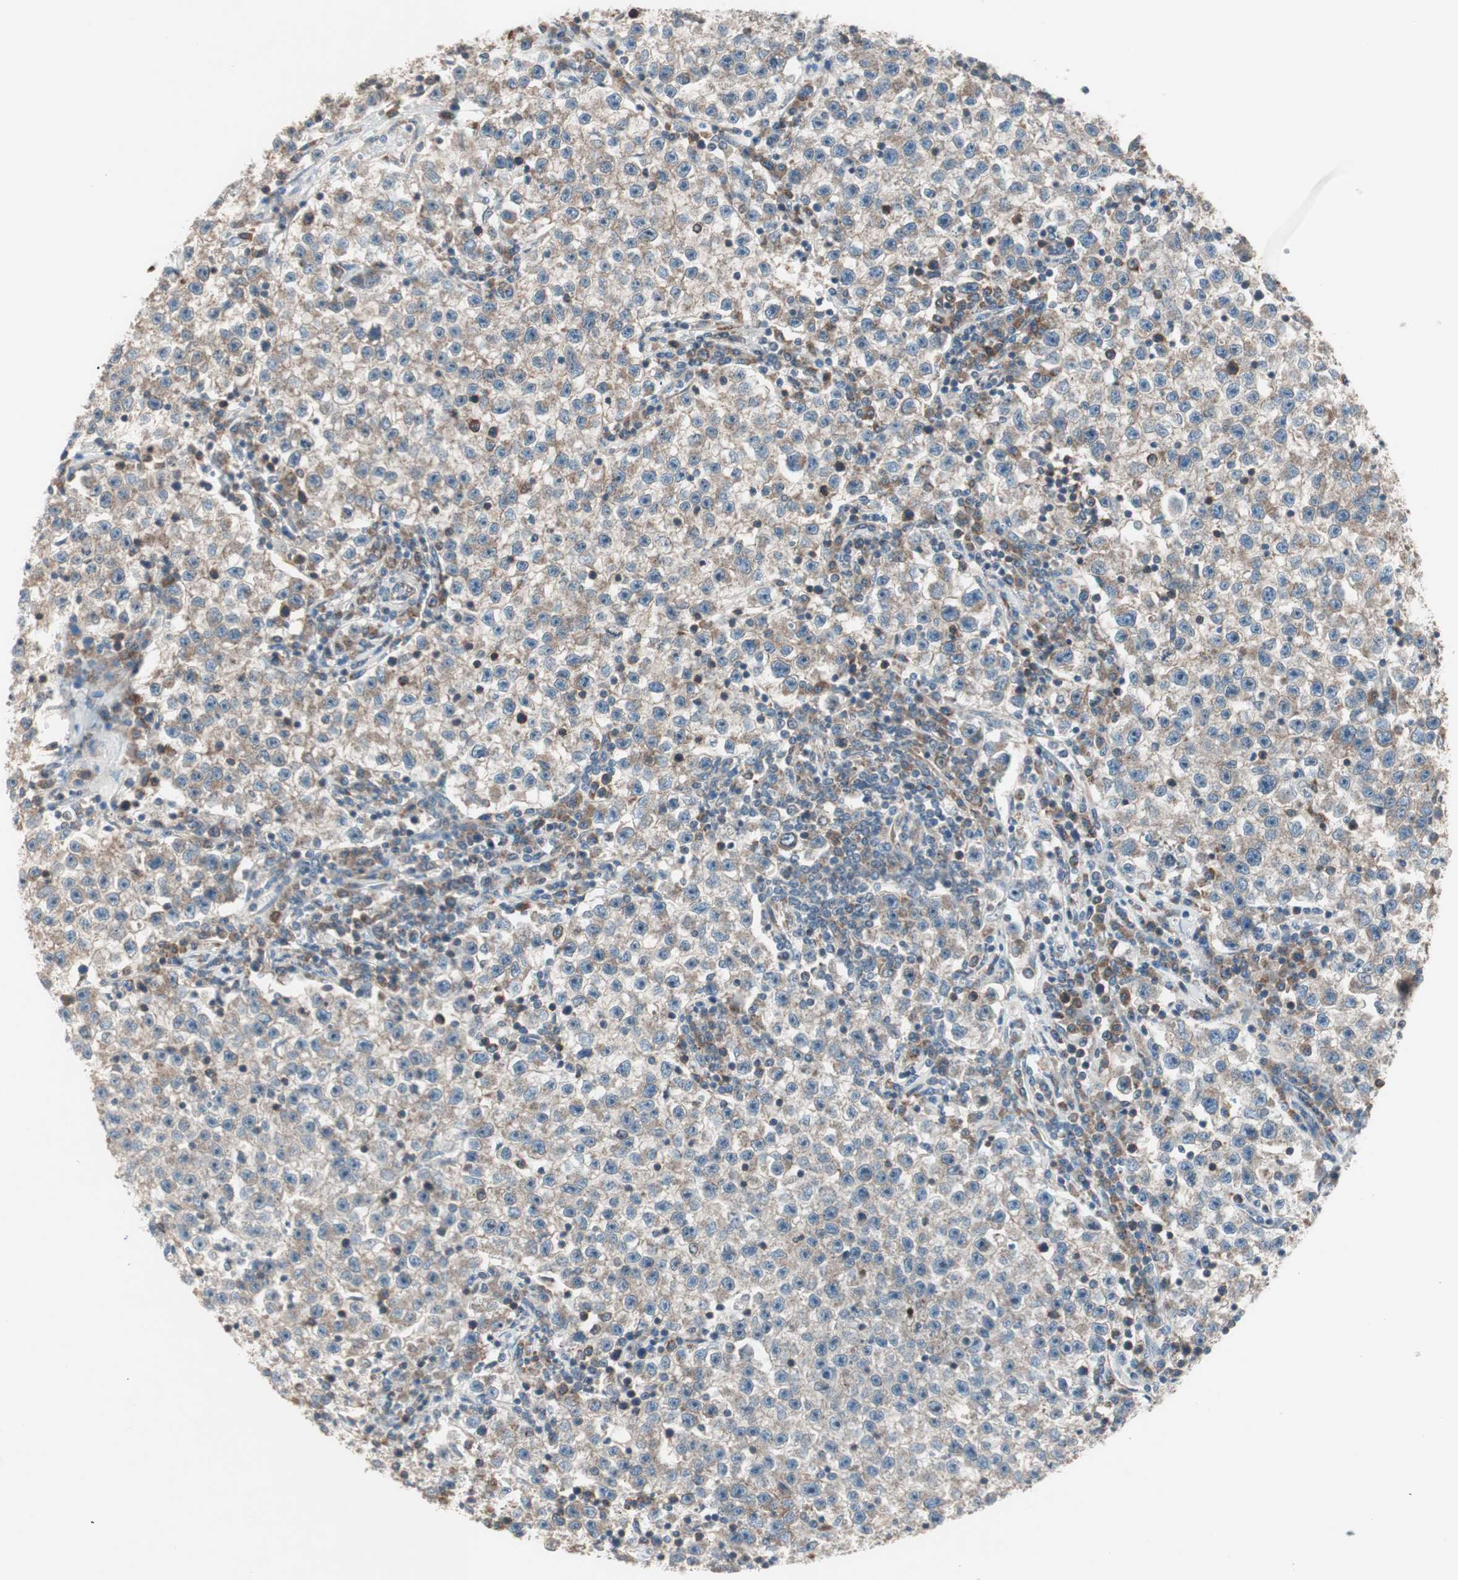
{"staining": {"intensity": "moderate", "quantity": ">75%", "location": "cytoplasmic/membranous"}, "tissue": "testis cancer", "cell_type": "Tumor cells", "image_type": "cancer", "snomed": [{"axis": "morphology", "description": "Seminoma, NOS"}, {"axis": "topography", "description": "Testis"}], "caption": "Human testis cancer stained with a protein marker reveals moderate staining in tumor cells.", "gene": "CCL14", "patient": {"sex": "male", "age": 22}}